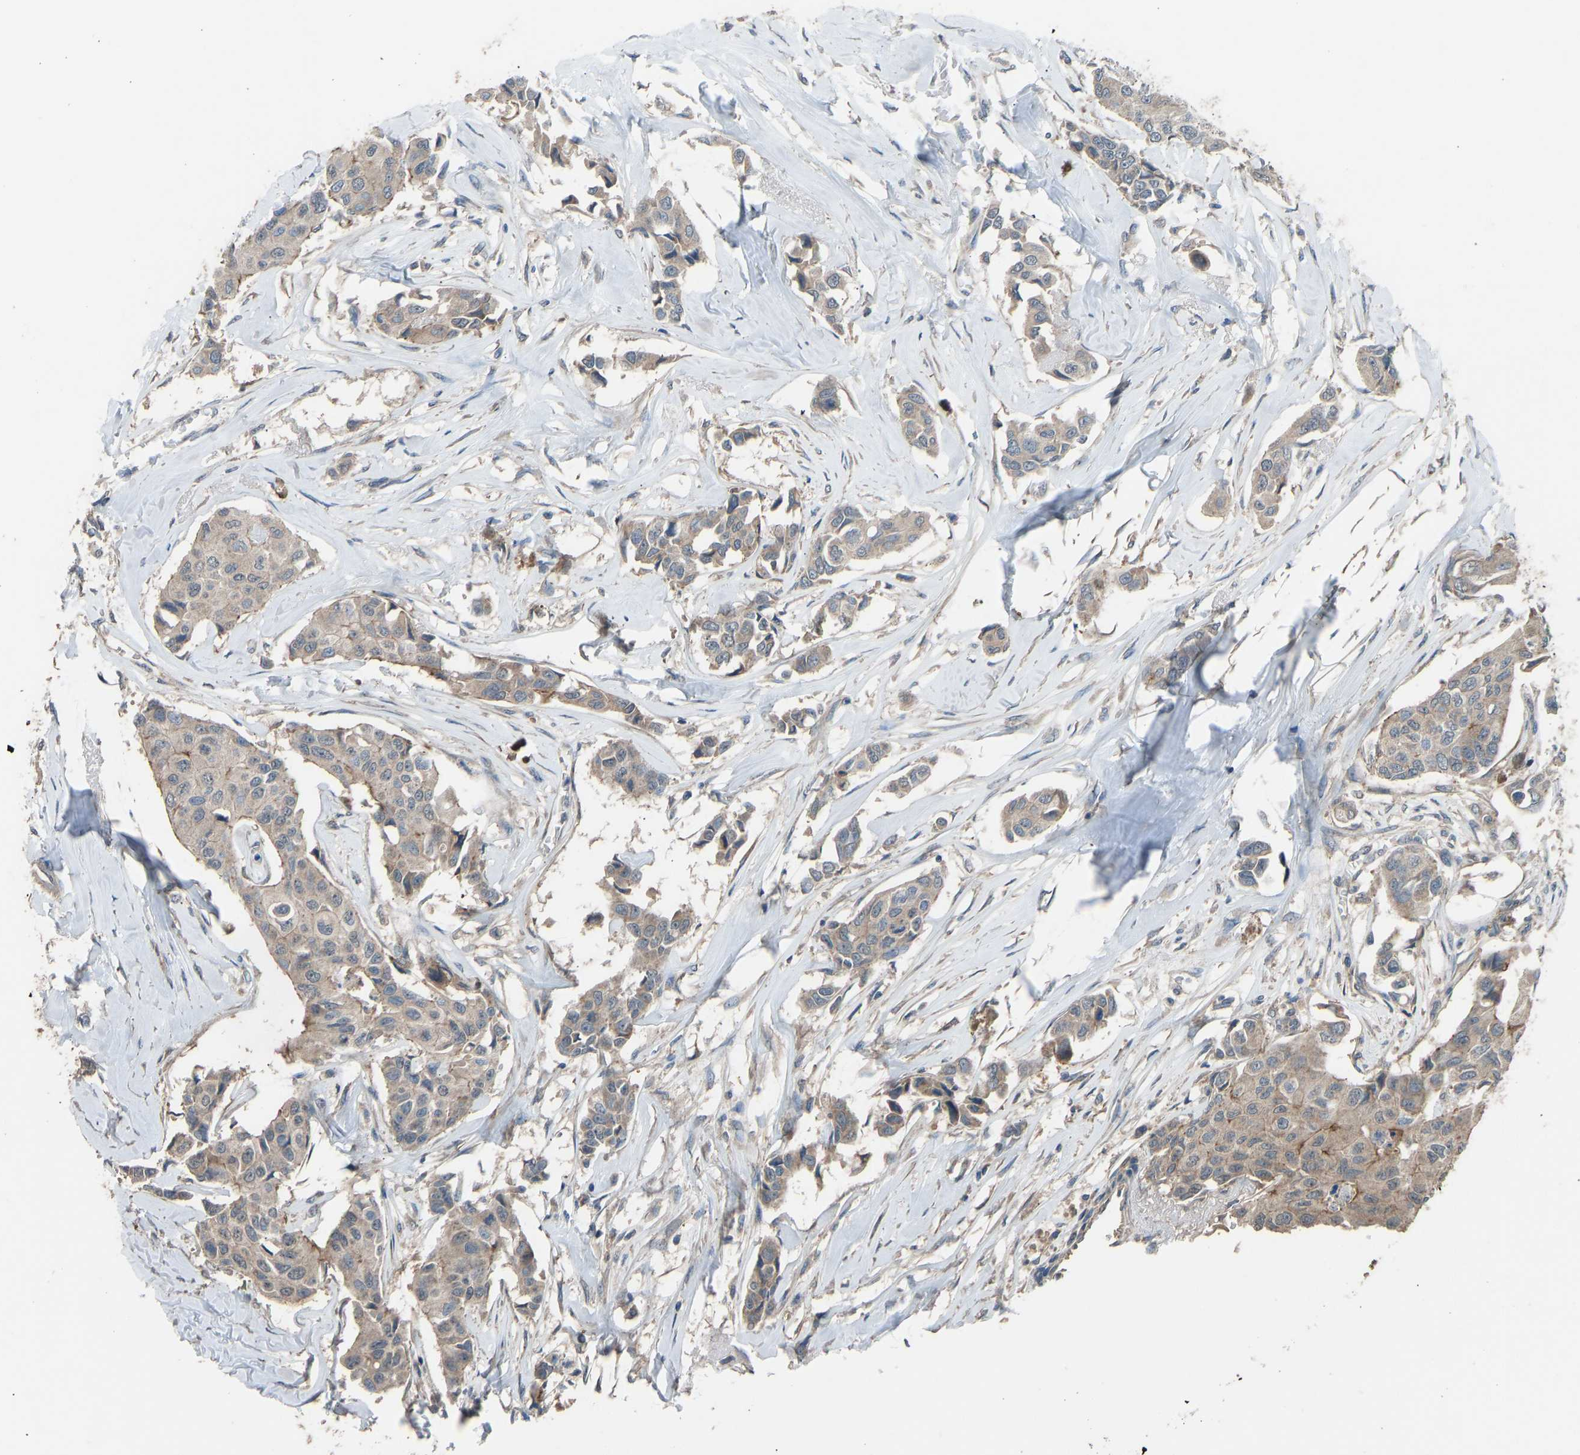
{"staining": {"intensity": "weak", "quantity": ">75%", "location": "cytoplasmic/membranous"}, "tissue": "breast cancer", "cell_type": "Tumor cells", "image_type": "cancer", "snomed": [{"axis": "morphology", "description": "Duct carcinoma"}, {"axis": "topography", "description": "Breast"}], "caption": "Tumor cells show weak cytoplasmic/membranous positivity in approximately >75% of cells in breast invasive ductal carcinoma.", "gene": "SLC43A1", "patient": {"sex": "female", "age": 80}}